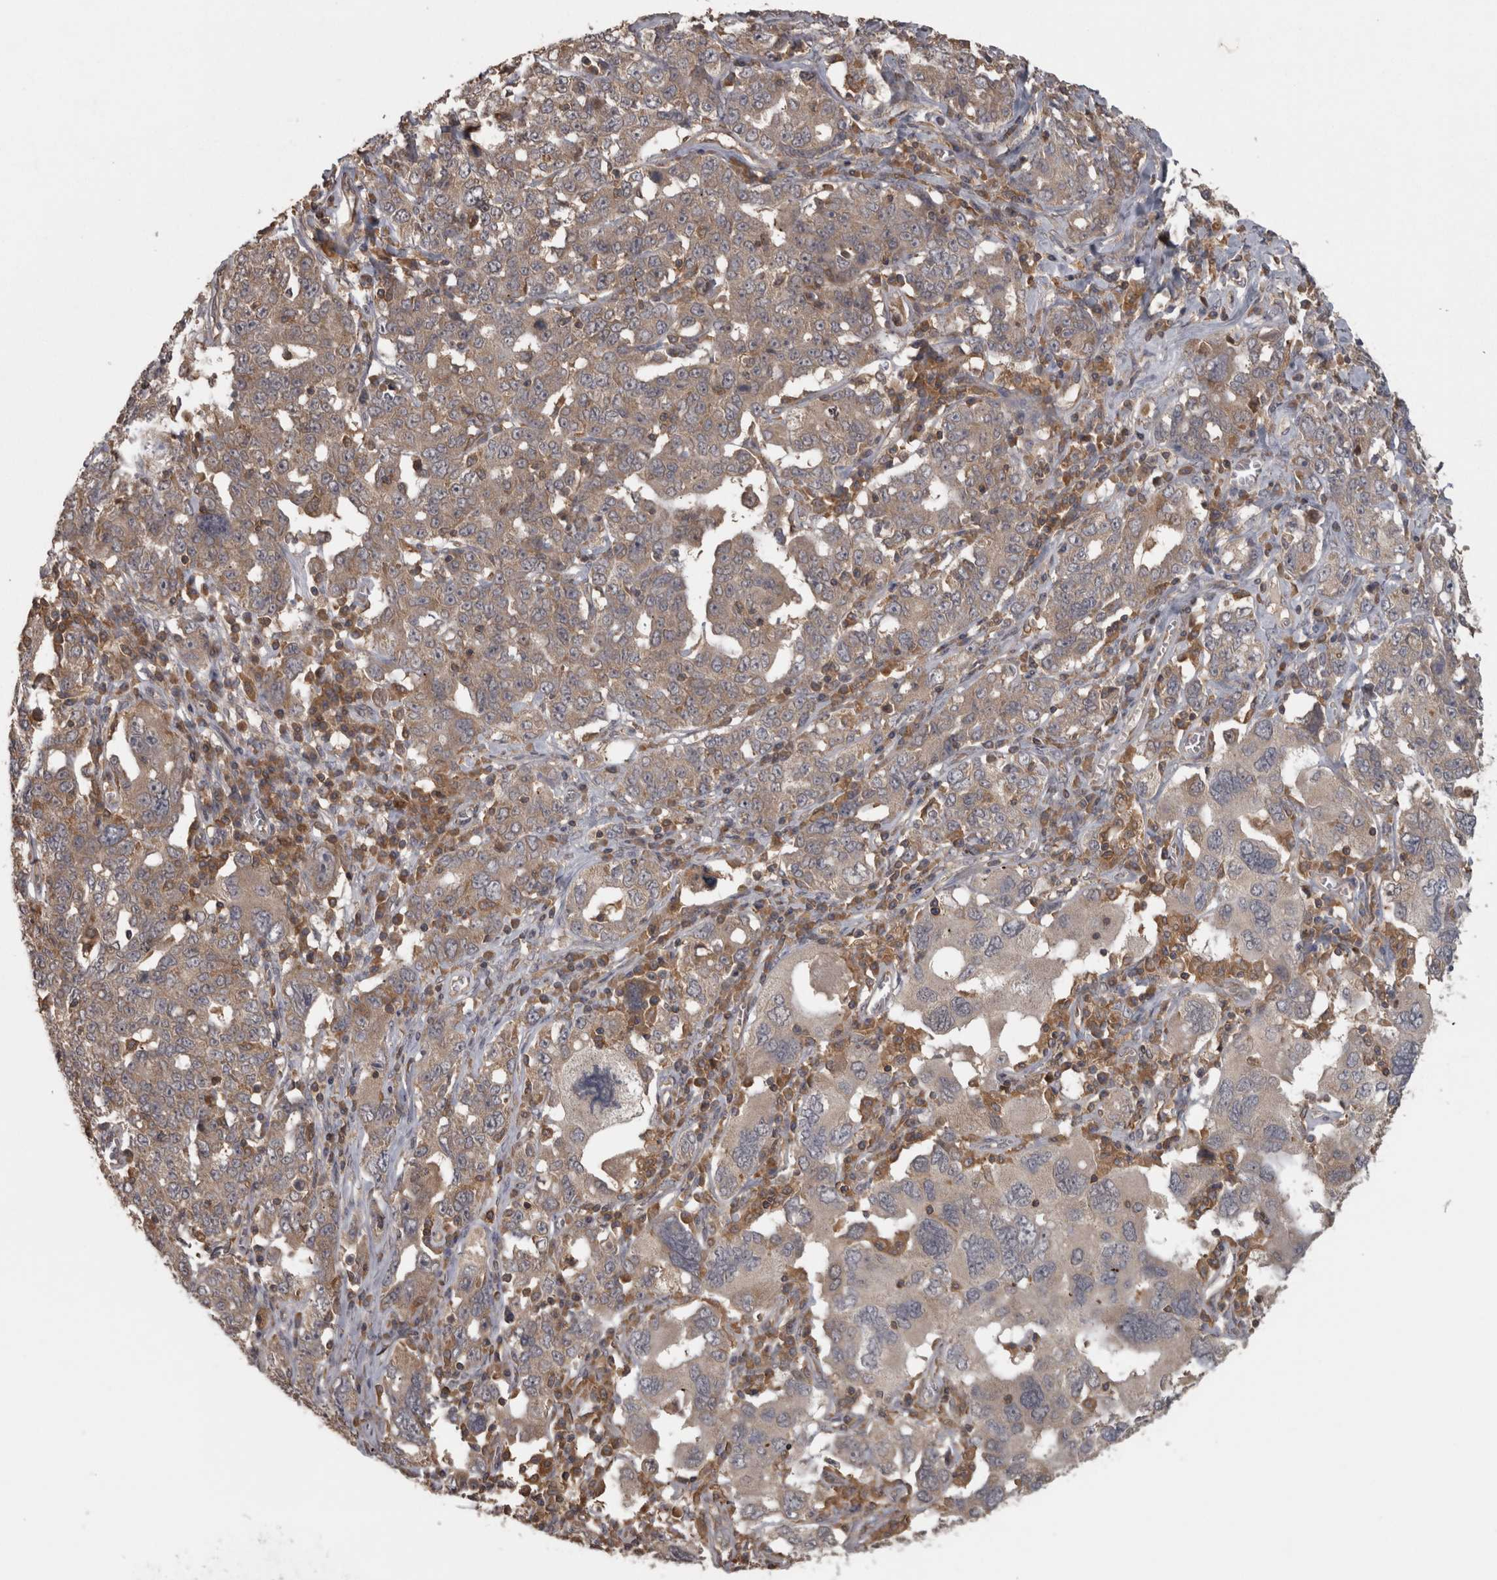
{"staining": {"intensity": "weak", "quantity": "25%-75%", "location": "cytoplasmic/membranous"}, "tissue": "ovarian cancer", "cell_type": "Tumor cells", "image_type": "cancer", "snomed": [{"axis": "morphology", "description": "Carcinoma, endometroid"}, {"axis": "topography", "description": "Ovary"}], "caption": "An immunohistochemistry (IHC) histopathology image of tumor tissue is shown. Protein staining in brown shows weak cytoplasmic/membranous positivity in ovarian cancer (endometroid carcinoma) within tumor cells.", "gene": "MICU3", "patient": {"sex": "female", "age": 62}}